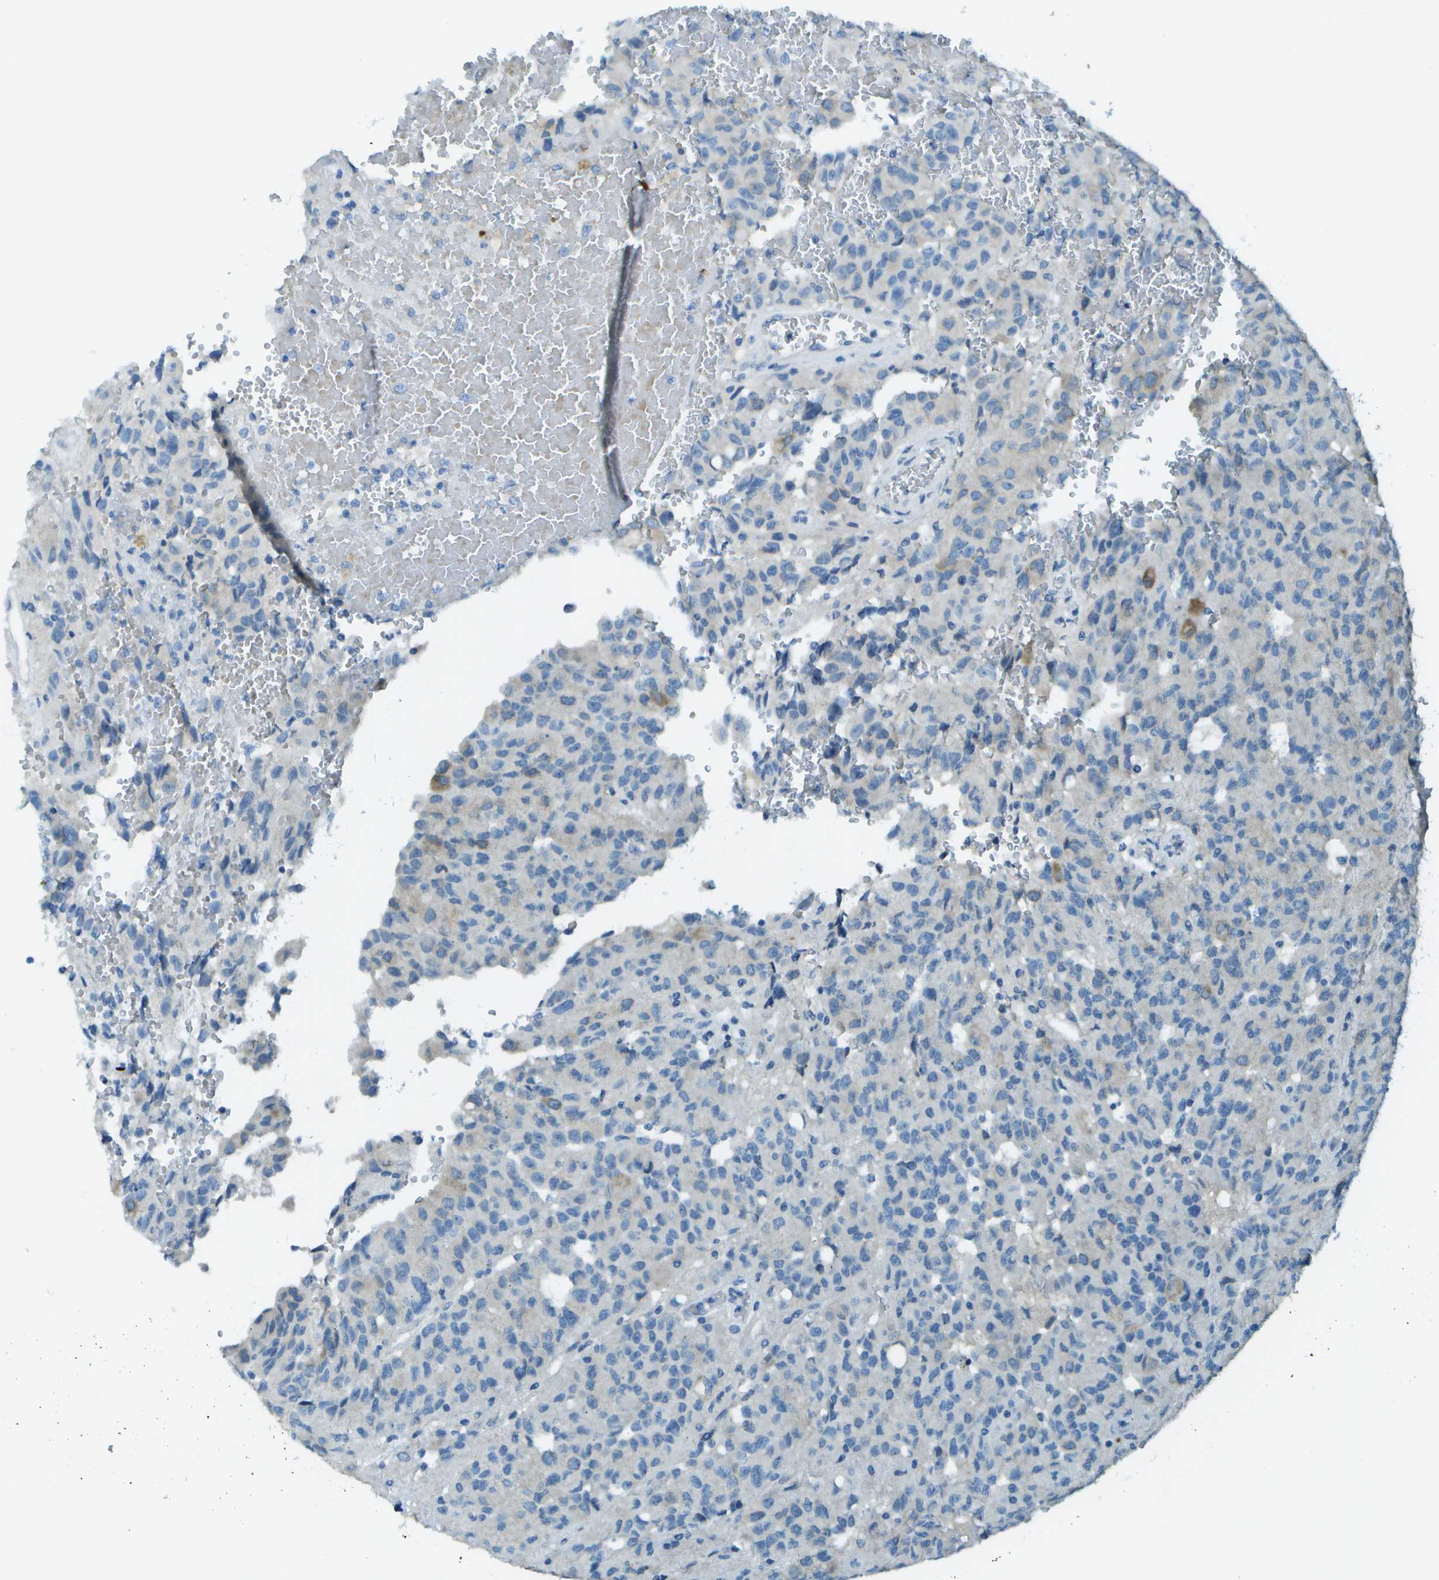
{"staining": {"intensity": "moderate", "quantity": "<25%", "location": "cytoplasmic/membranous"}, "tissue": "glioma", "cell_type": "Tumor cells", "image_type": "cancer", "snomed": [{"axis": "morphology", "description": "Glioma, malignant, High grade"}, {"axis": "topography", "description": "Brain"}], "caption": "The image demonstrates a brown stain indicating the presence of a protein in the cytoplasmic/membranous of tumor cells in glioma.", "gene": "LGI2", "patient": {"sex": "male", "age": 32}}